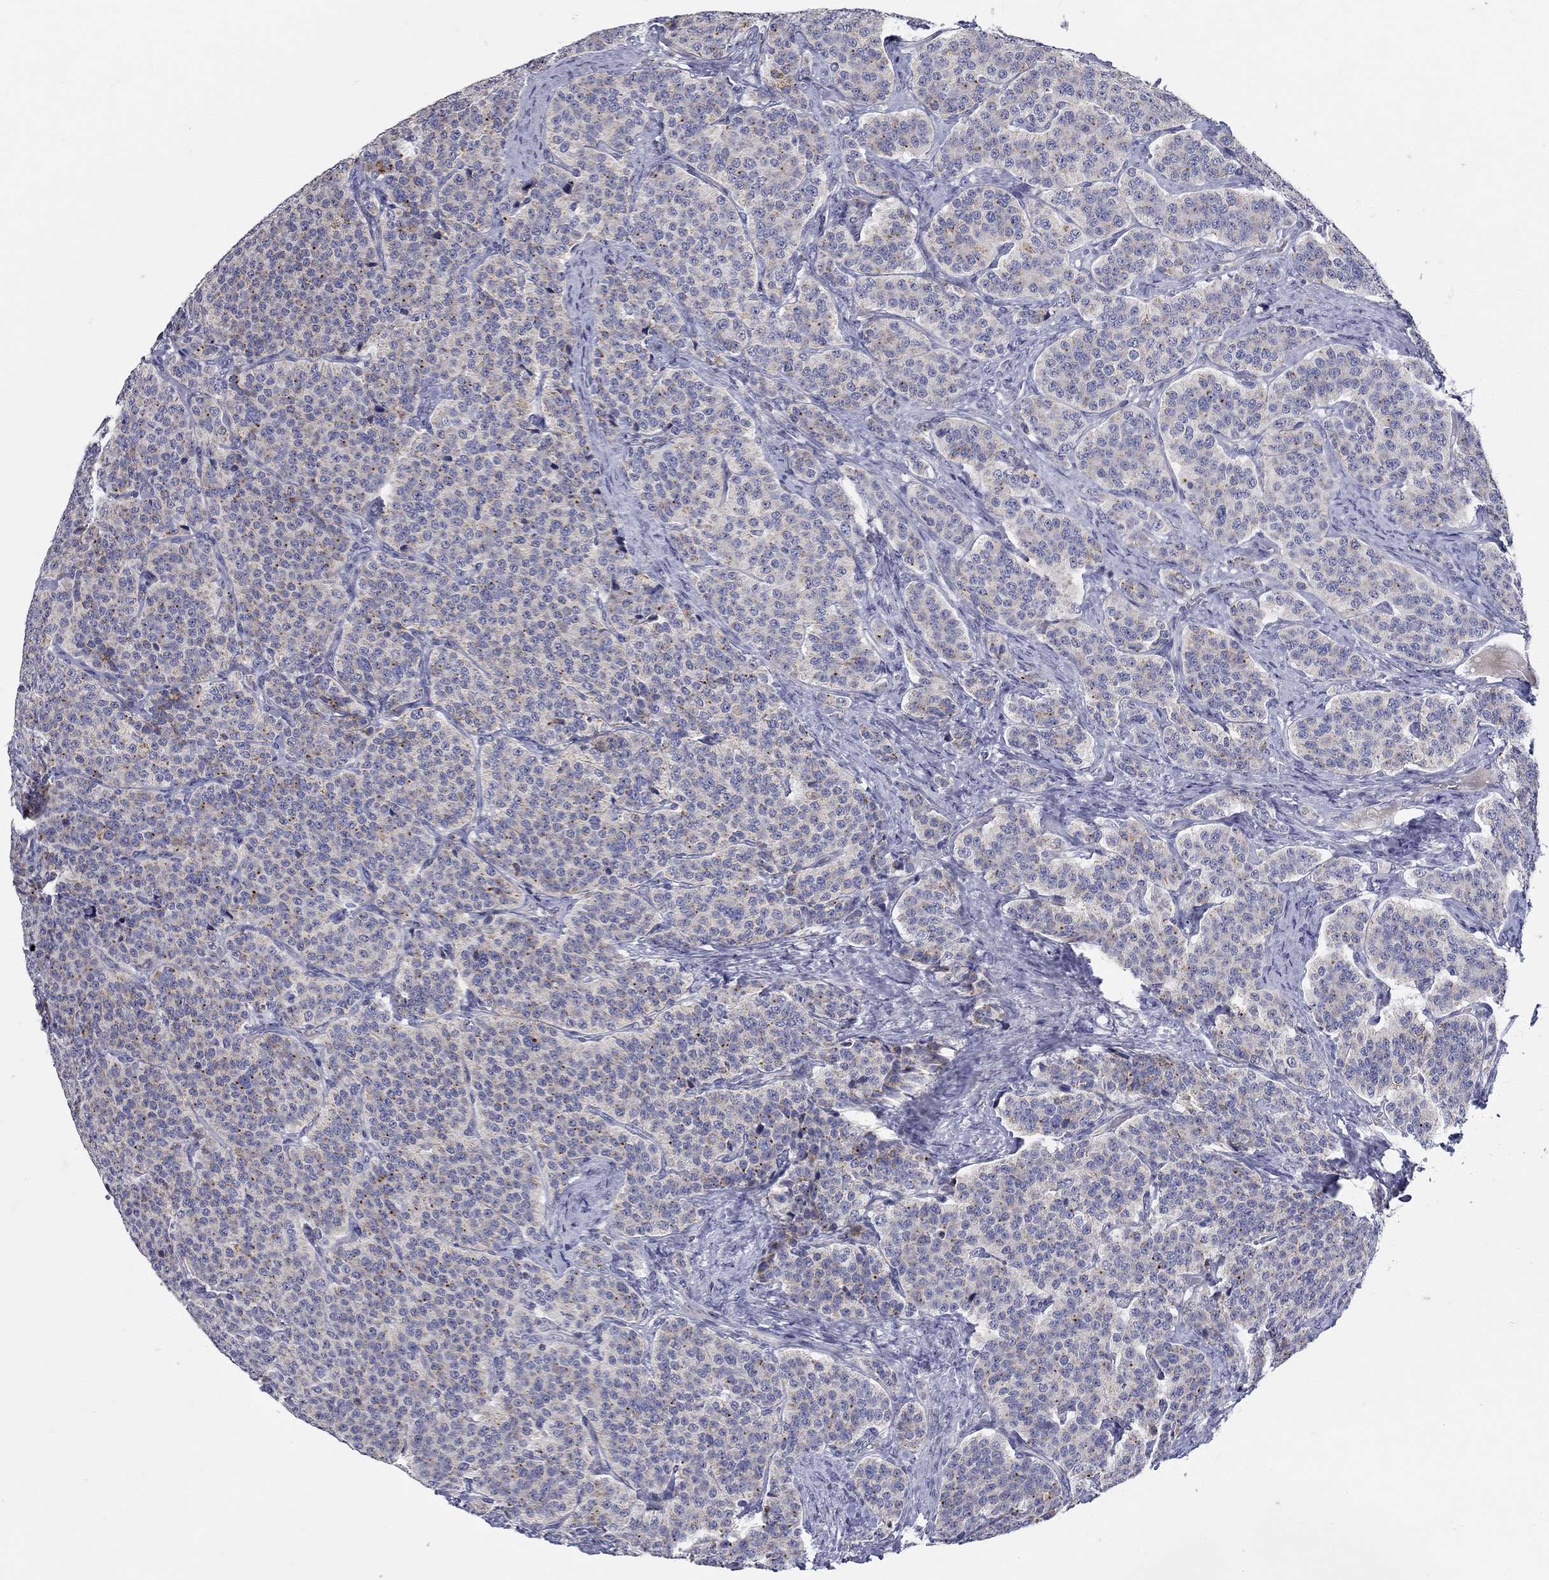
{"staining": {"intensity": "strong", "quantity": "<25%", "location": "cytoplasmic/membranous"}, "tissue": "carcinoid", "cell_type": "Tumor cells", "image_type": "cancer", "snomed": [{"axis": "morphology", "description": "Carcinoid, malignant, NOS"}, {"axis": "topography", "description": "Small intestine"}], "caption": "Immunohistochemical staining of carcinoid displays medium levels of strong cytoplasmic/membranous protein positivity in approximately <25% of tumor cells.", "gene": "HMX2", "patient": {"sex": "female", "age": 58}}